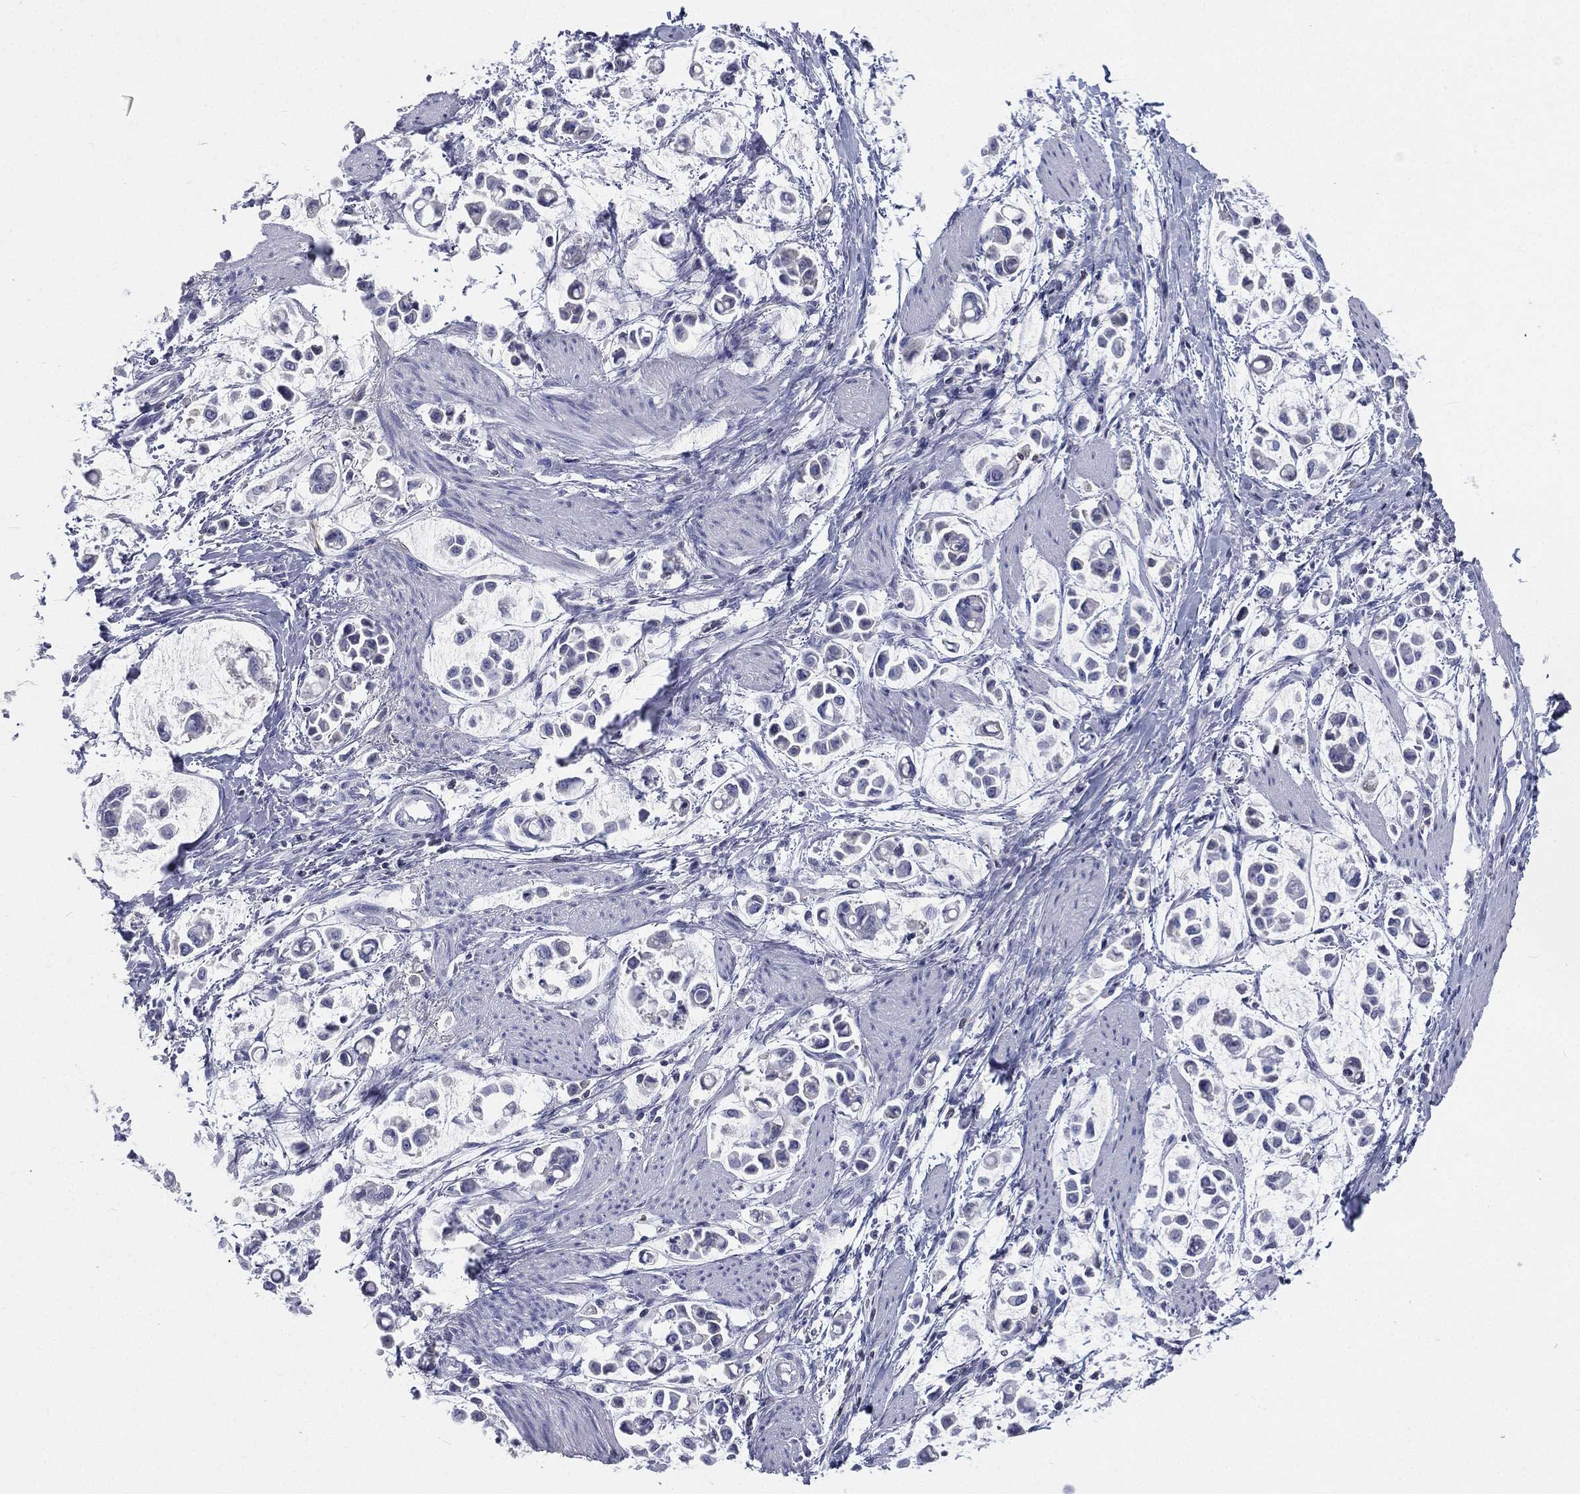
{"staining": {"intensity": "negative", "quantity": "none", "location": "none"}, "tissue": "stomach cancer", "cell_type": "Tumor cells", "image_type": "cancer", "snomed": [{"axis": "morphology", "description": "Adenocarcinoma, NOS"}, {"axis": "topography", "description": "Stomach"}], "caption": "IHC micrograph of neoplastic tissue: human adenocarcinoma (stomach) stained with DAB reveals no significant protein expression in tumor cells.", "gene": "CD3D", "patient": {"sex": "male", "age": 82}}